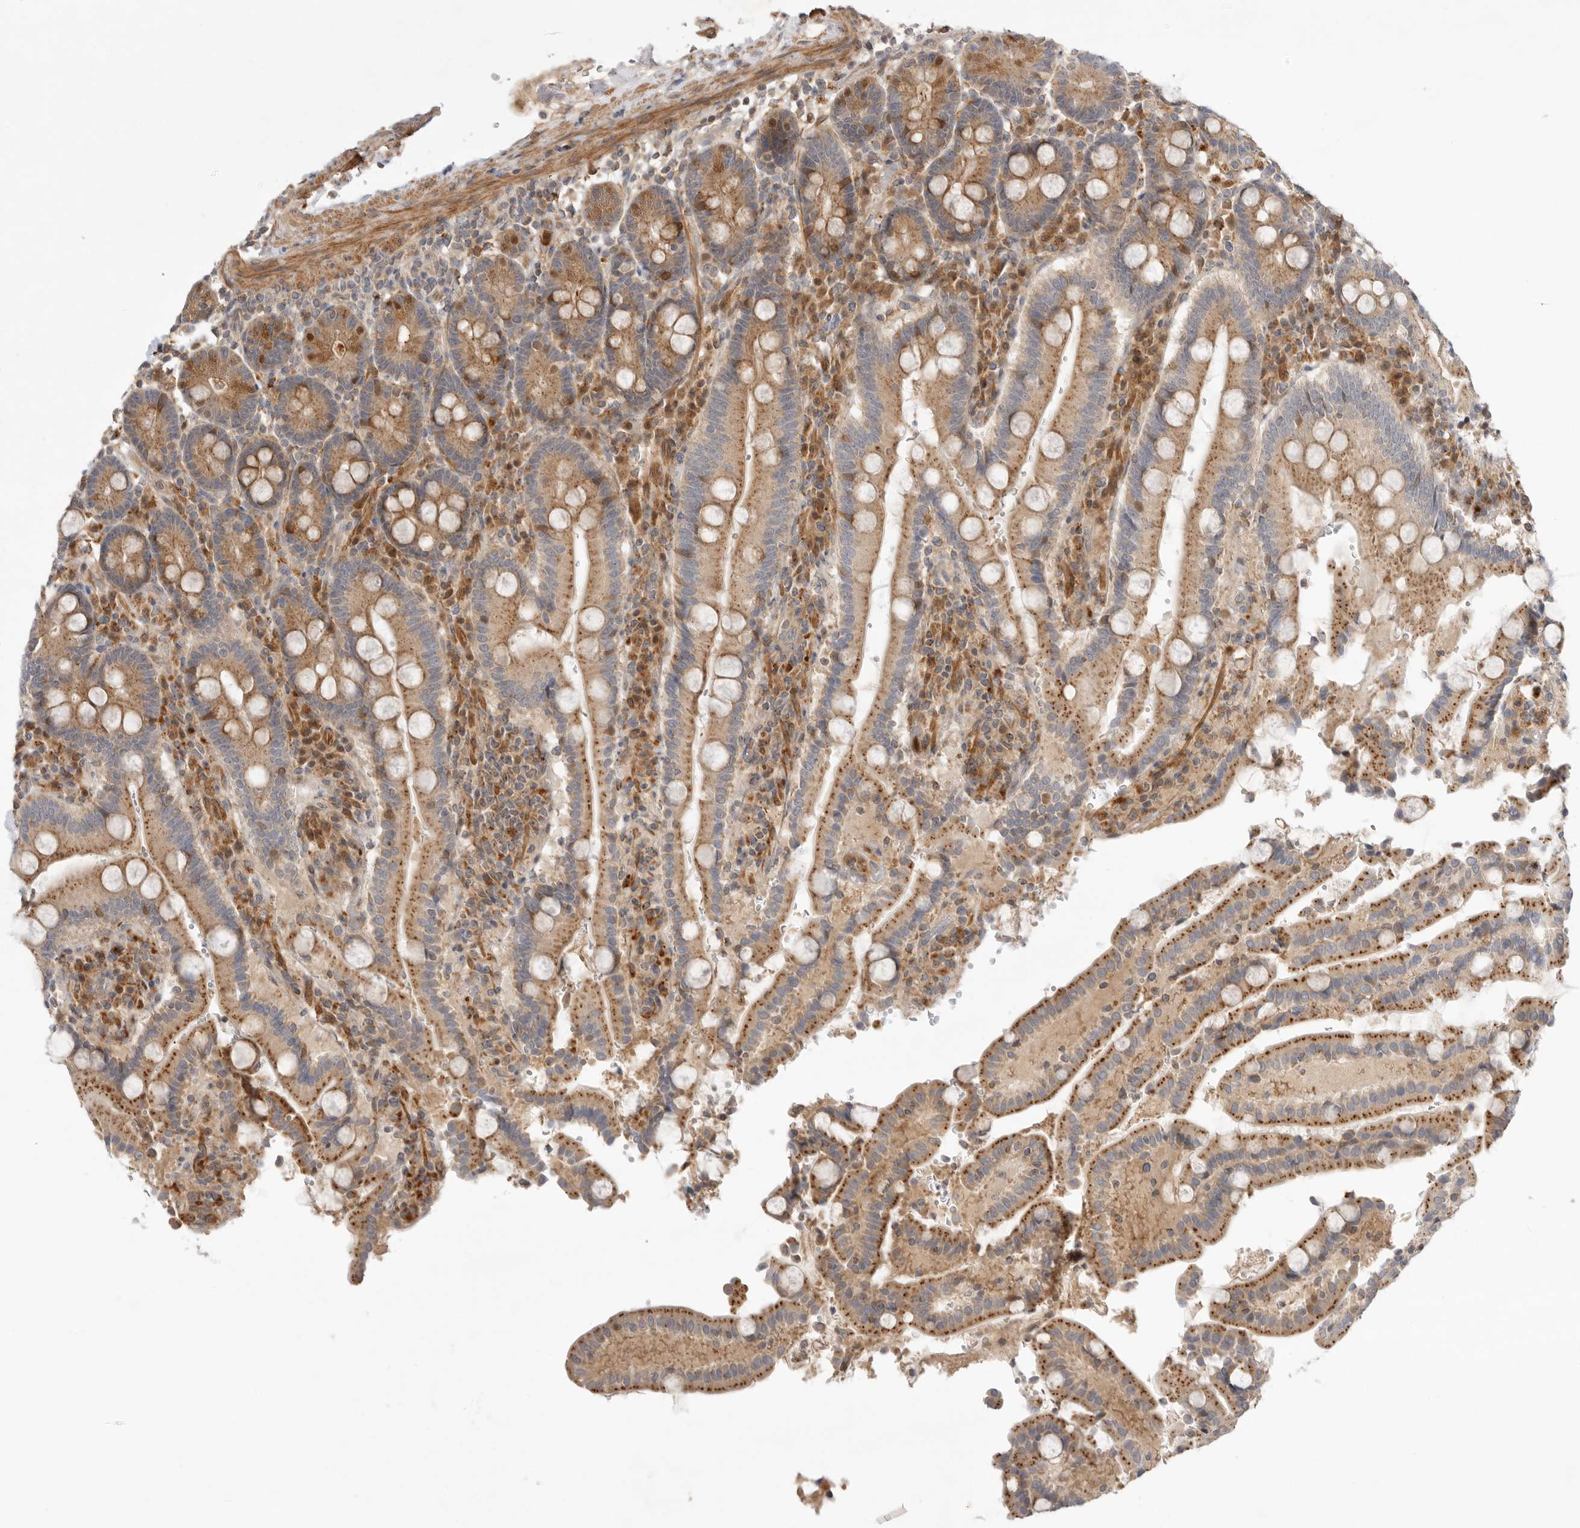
{"staining": {"intensity": "strong", "quantity": ">75%", "location": "cytoplasmic/membranous"}, "tissue": "duodenum", "cell_type": "Glandular cells", "image_type": "normal", "snomed": [{"axis": "morphology", "description": "Normal tissue, NOS"}, {"axis": "topography", "description": "Small intestine, NOS"}], "caption": "Immunohistochemistry (IHC) histopathology image of normal duodenum stained for a protein (brown), which demonstrates high levels of strong cytoplasmic/membranous expression in about >75% of glandular cells.", "gene": "GNE", "patient": {"sex": "female", "age": 71}}